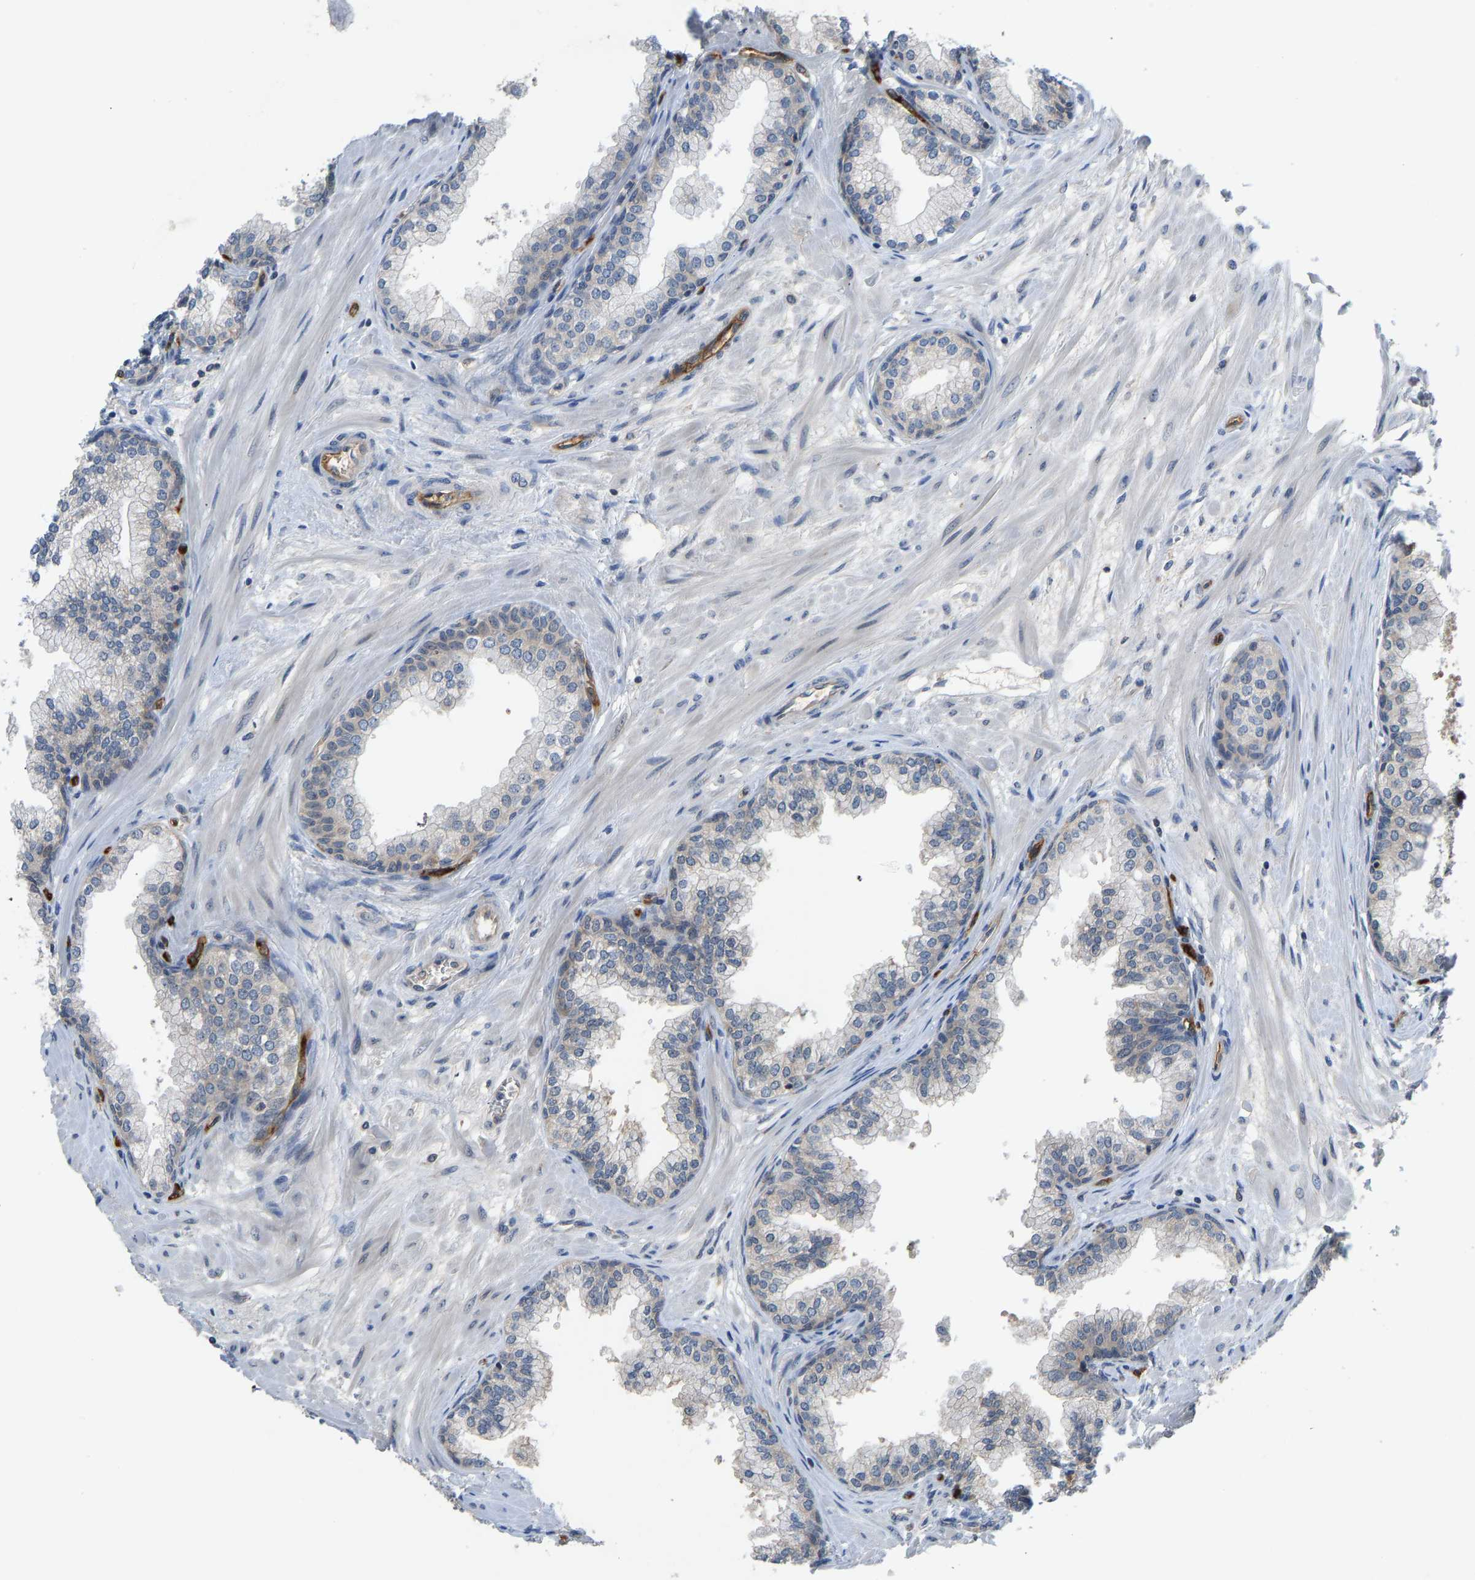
{"staining": {"intensity": "moderate", "quantity": "25%-75%", "location": "cytoplasmic/membranous"}, "tissue": "prostate", "cell_type": "Glandular cells", "image_type": "normal", "snomed": [{"axis": "morphology", "description": "Normal tissue, NOS"}, {"axis": "morphology", "description": "Urothelial carcinoma, Low grade"}, {"axis": "topography", "description": "Urinary bladder"}, {"axis": "topography", "description": "Prostate"}], "caption": "Immunohistochemical staining of normal human prostate displays 25%-75% levels of moderate cytoplasmic/membranous protein positivity in approximately 25%-75% of glandular cells.", "gene": "CCT8", "patient": {"sex": "male", "age": 60}}